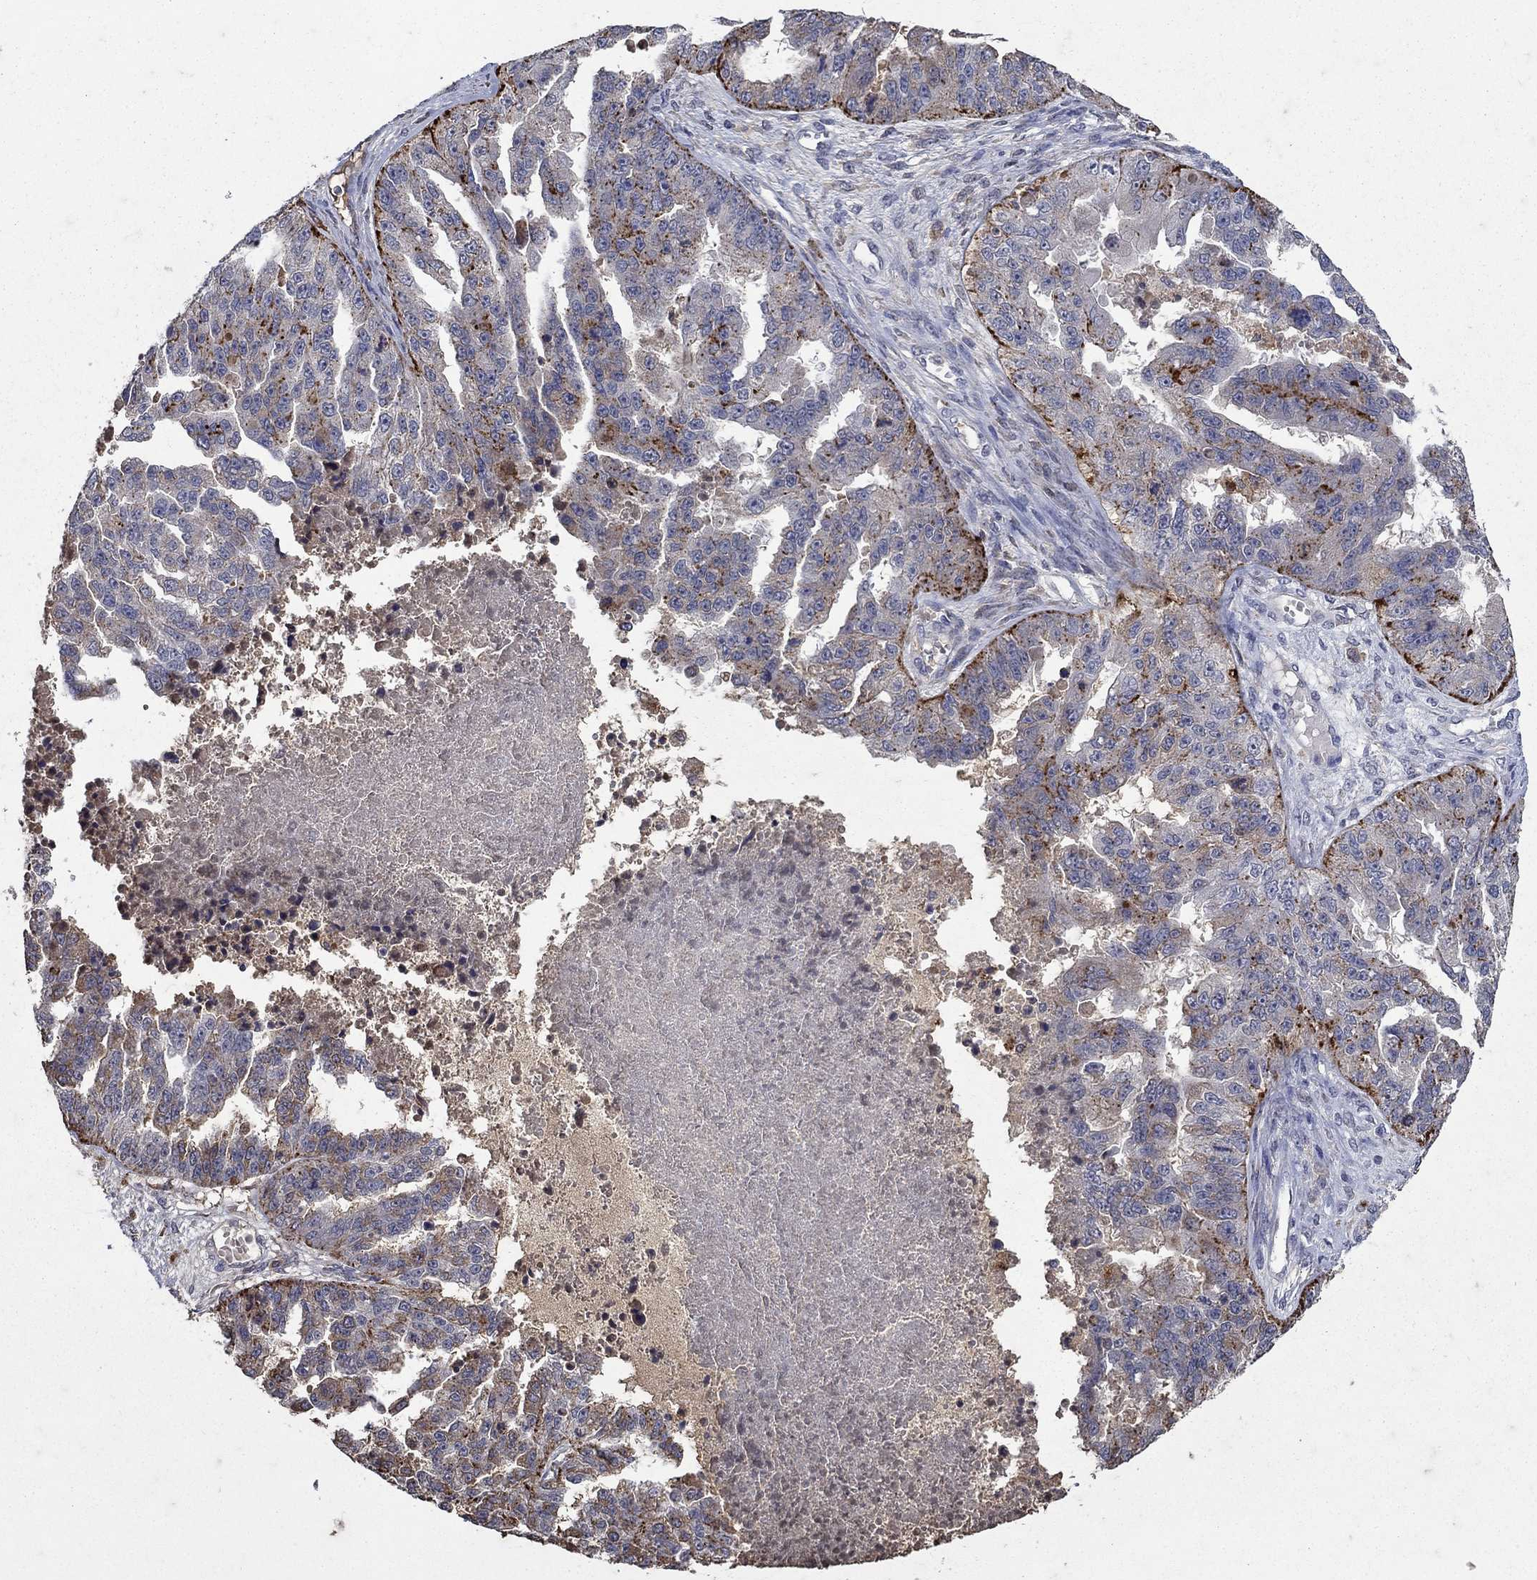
{"staining": {"intensity": "strong", "quantity": "<25%", "location": "cytoplasmic/membranous"}, "tissue": "ovarian cancer", "cell_type": "Tumor cells", "image_type": "cancer", "snomed": [{"axis": "morphology", "description": "Cystadenocarcinoma, serous, NOS"}, {"axis": "topography", "description": "Ovary"}], "caption": "A photomicrograph of human ovarian cancer (serous cystadenocarcinoma) stained for a protein displays strong cytoplasmic/membranous brown staining in tumor cells.", "gene": "NPC2", "patient": {"sex": "female", "age": 58}}